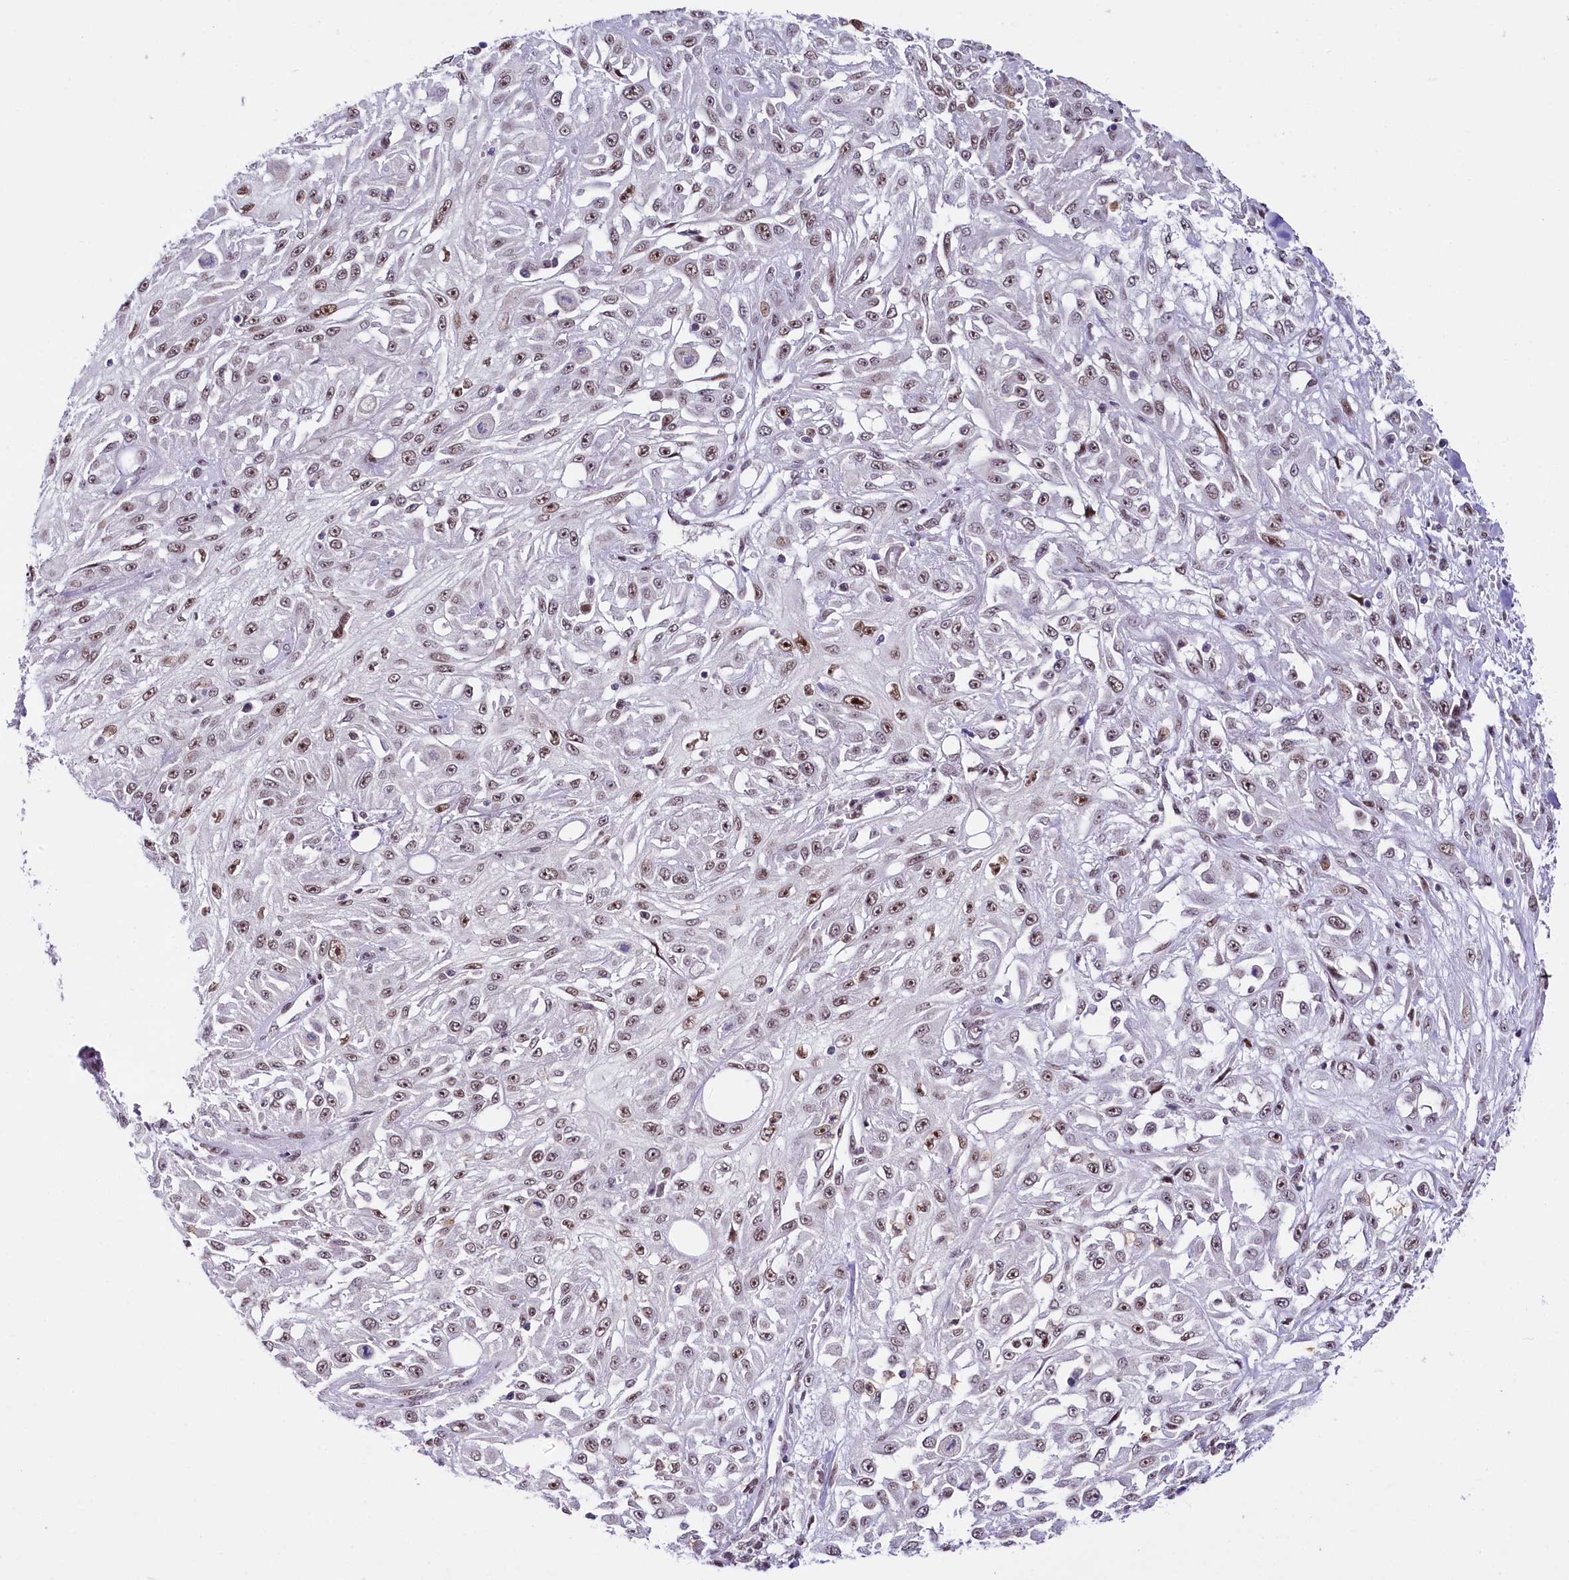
{"staining": {"intensity": "weak", "quantity": "25%-75%", "location": "nuclear"}, "tissue": "skin cancer", "cell_type": "Tumor cells", "image_type": "cancer", "snomed": [{"axis": "morphology", "description": "Squamous cell carcinoma, NOS"}, {"axis": "morphology", "description": "Squamous cell carcinoma, metastatic, NOS"}, {"axis": "topography", "description": "Skin"}, {"axis": "topography", "description": "Lymph node"}], "caption": "Tumor cells demonstrate low levels of weak nuclear staining in approximately 25%-75% of cells in human skin cancer.", "gene": "SCAF11", "patient": {"sex": "male", "age": 75}}